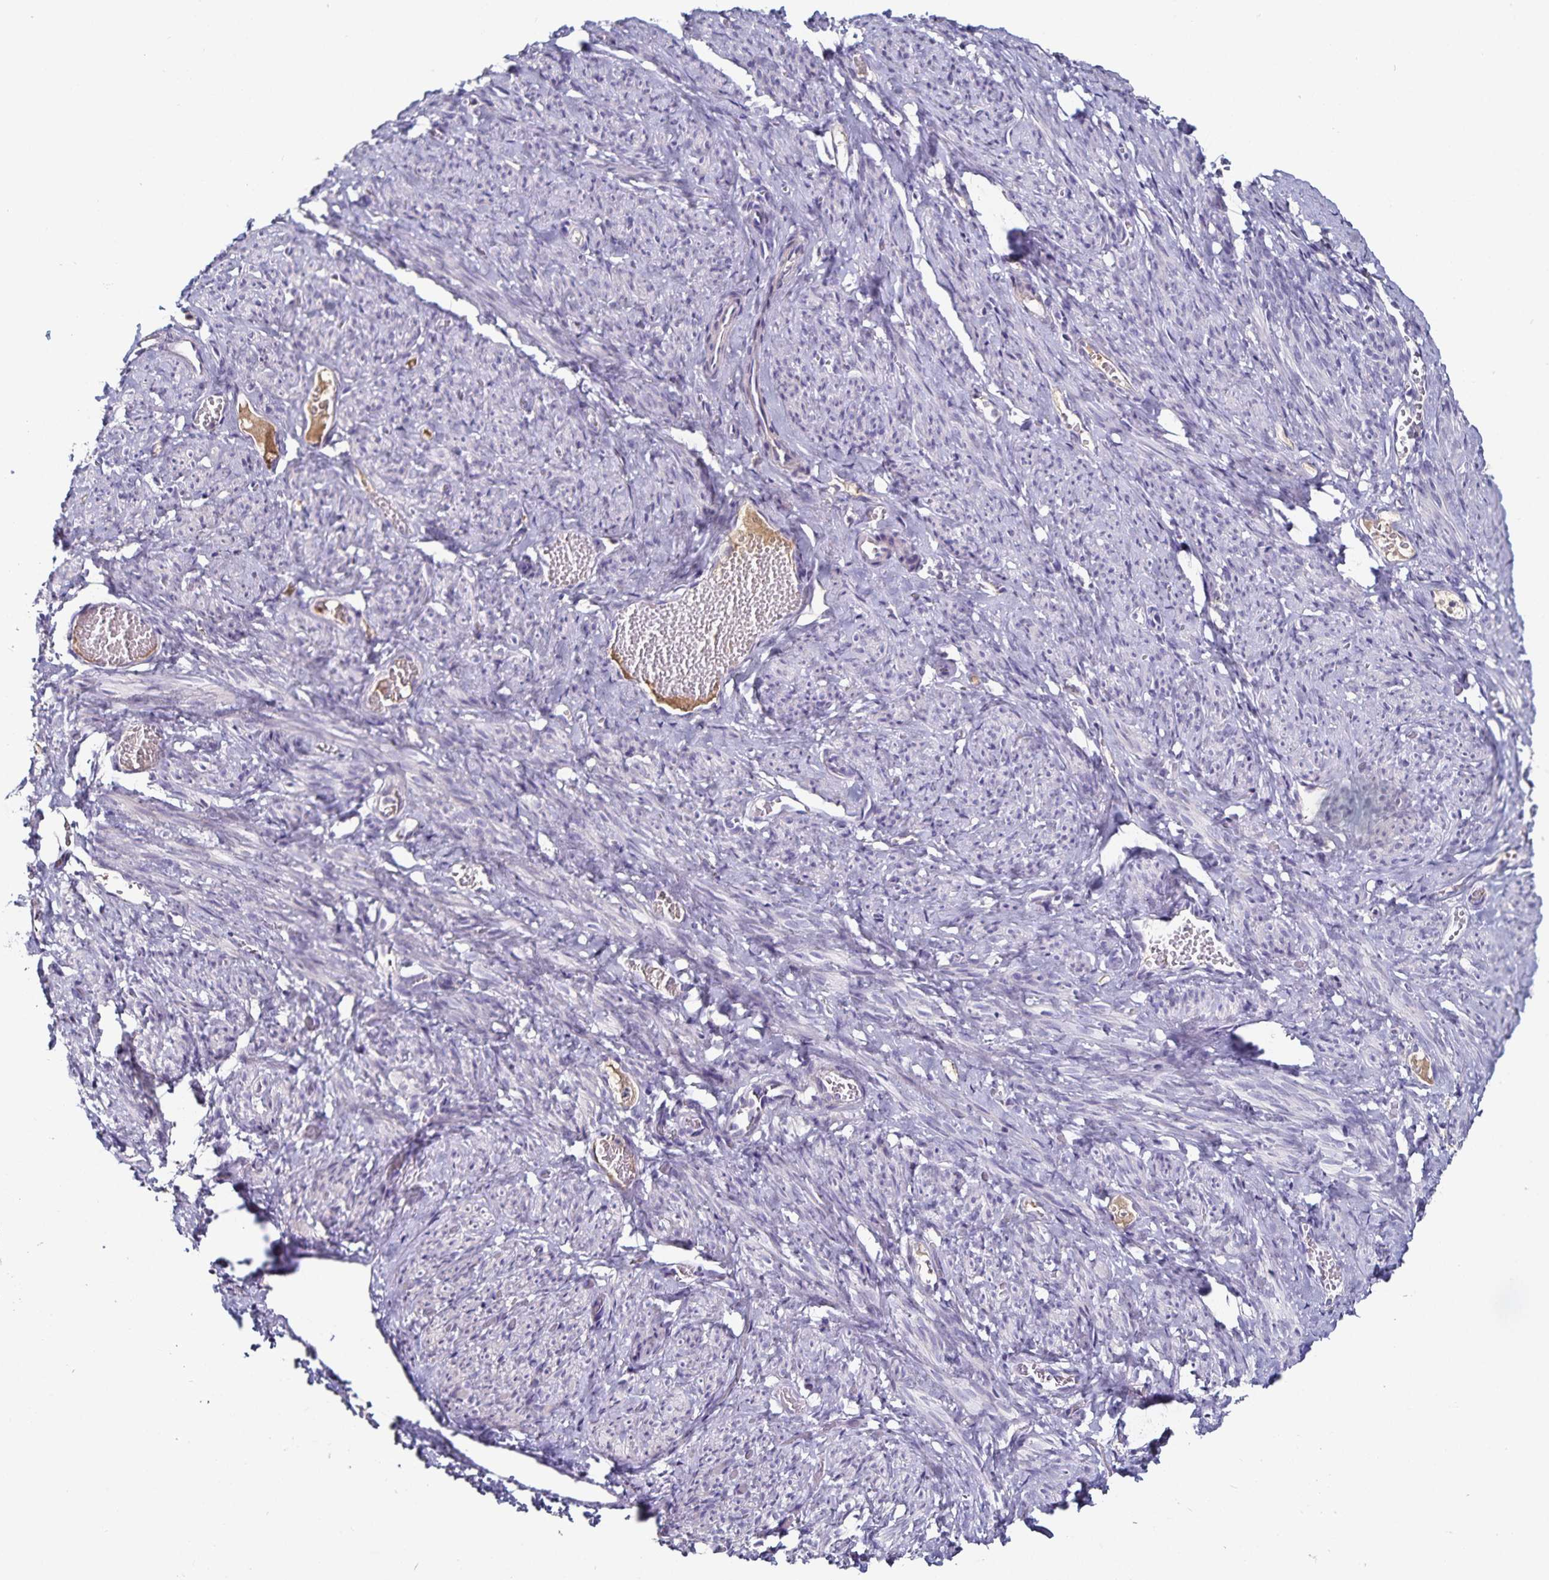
{"staining": {"intensity": "negative", "quantity": "none", "location": "none"}, "tissue": "smooth muscle", "cell_type": "Smooth muscle cells", "image_type": "normal", "snomed": [{"axis": "morphology", "description": "Normal tissue, NOS"}, {"axis": "topography", "description": "Smooth muscle"}], "caption": "Smooth muscle cells are negative for brown protein staining in normal smooth muscle.", "gene": "TTR", "patient": {"sex": "female", "age": 65}}